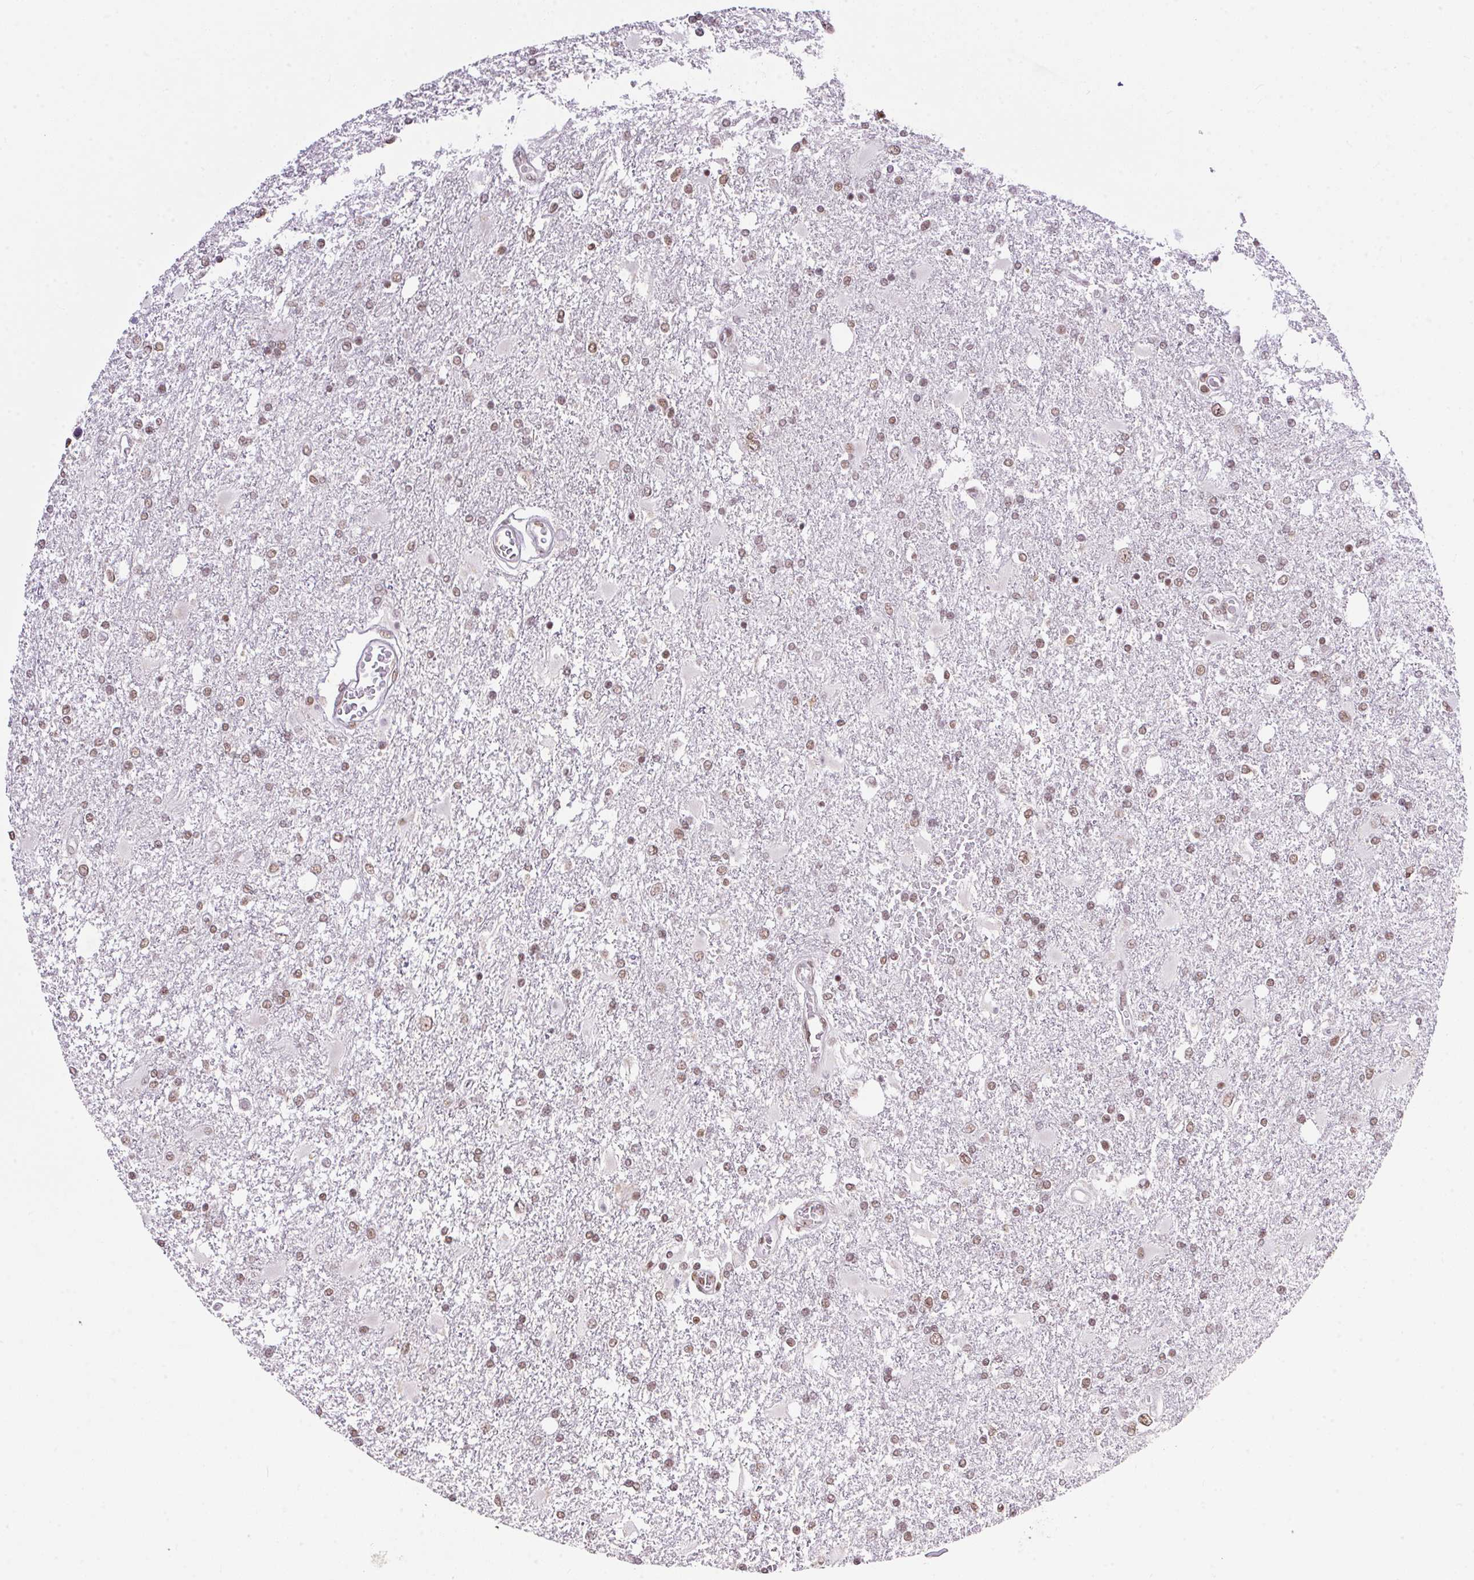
{"staining": {"intensity": "weak", "quantity": ">75%", "location": "nuclear"}, "tissue": "glioma", "cell_type": "Tumor cells", "image_type": "cancer", "snomed": [{"axis": "morphology", "description": "Glioma, malignant, High grade"}, {"axis": "topography", "description": "Cerebral cortex"}], "caption": "Human glioma stained for a protein (brown) demonstrates weak nuclear positive staining in about >75% of tumor cells.", "gene": "NFE2L1", "patient": {"sex": "male", "age": 79}}